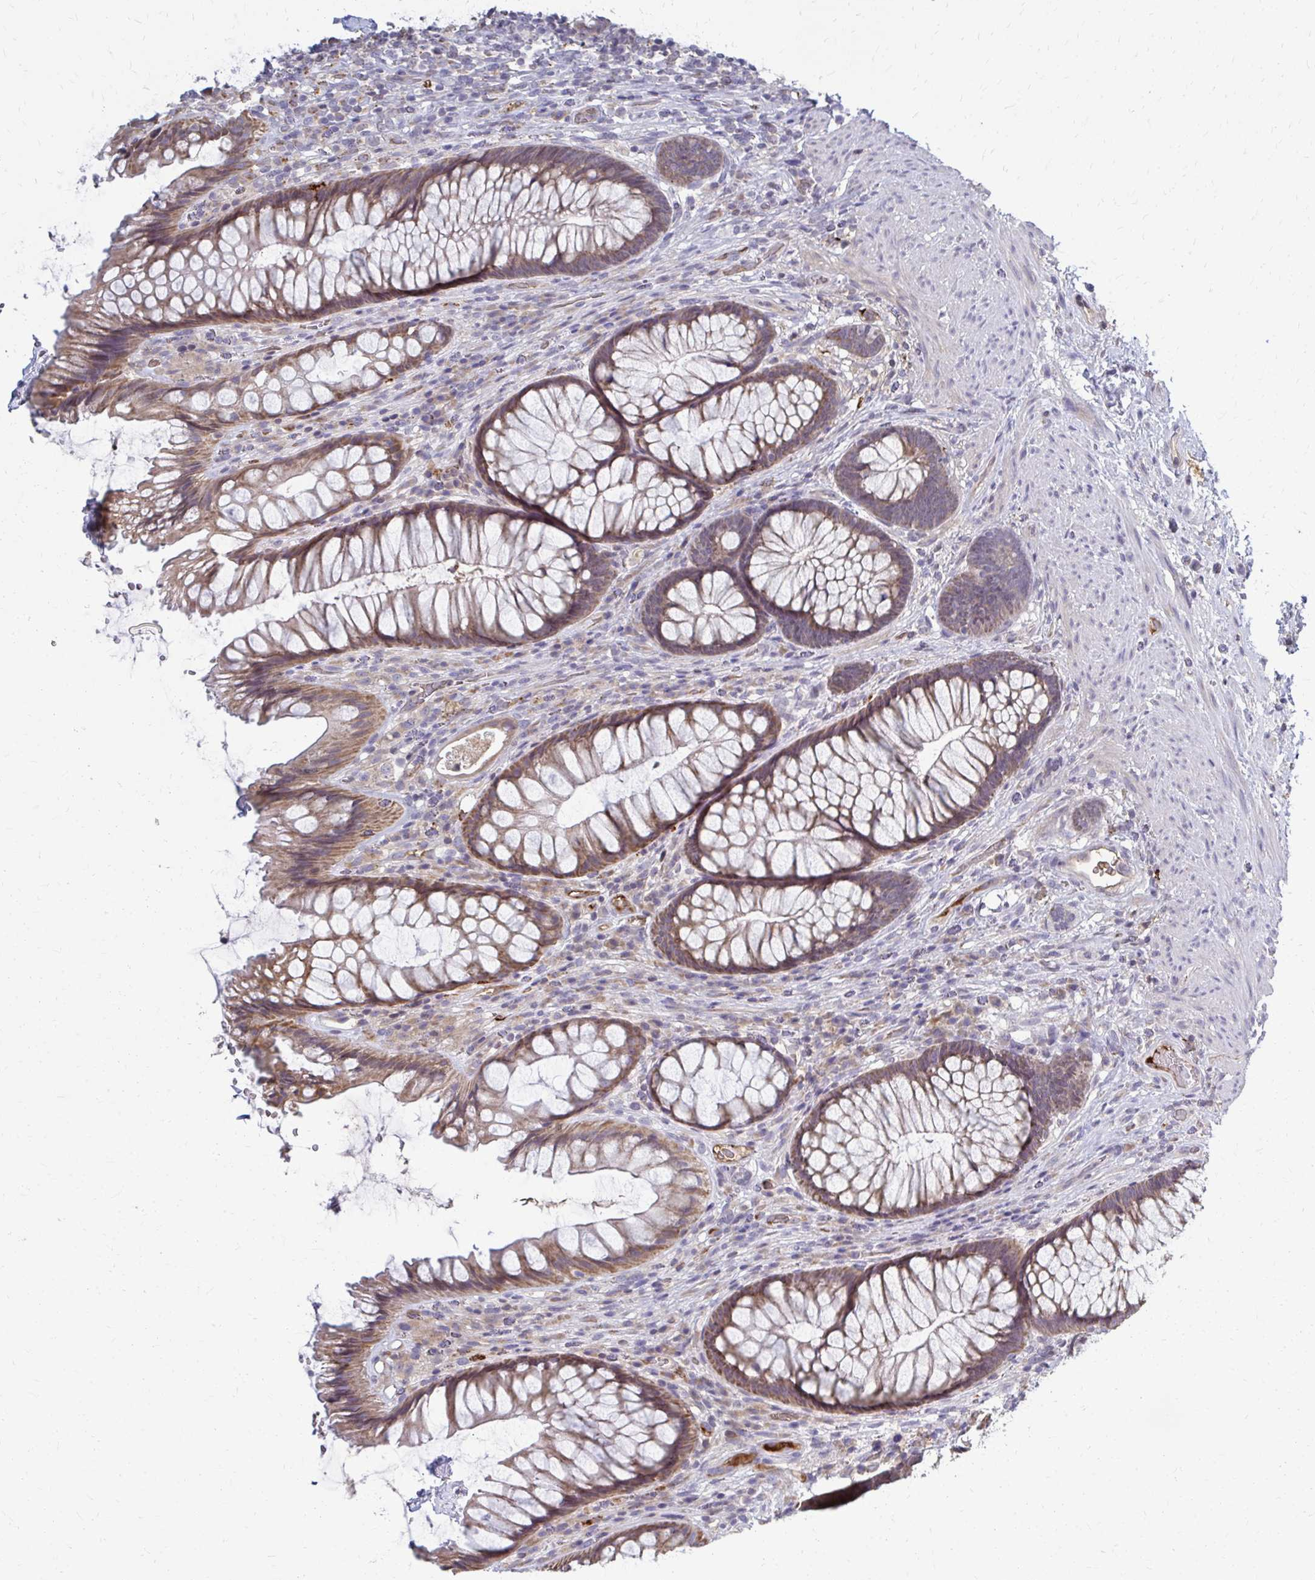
{"staining": {"intensity": "moderate", "quantity": ">75%", "location": "cytoplasmic/membranous"}, "tissue": "rectum", "cell_type": "Glandular cells", "image_type": "normal", "snomed": [{"axis": "morphology", "description": "Normal tissue, NOS"}, {"axis": "topography", "description": "Rectum"}], "caption": "Immunohistochemical staining of unremarkable rectum reveals moderate cytoplasmic/membranous protein expression in about >75% of glandular cells. Ihc stains the protein of interest in brown and the nuclei are stained blue.", "gene": "MCRIP2", "patient": {"sex": "male", "age": 53}}